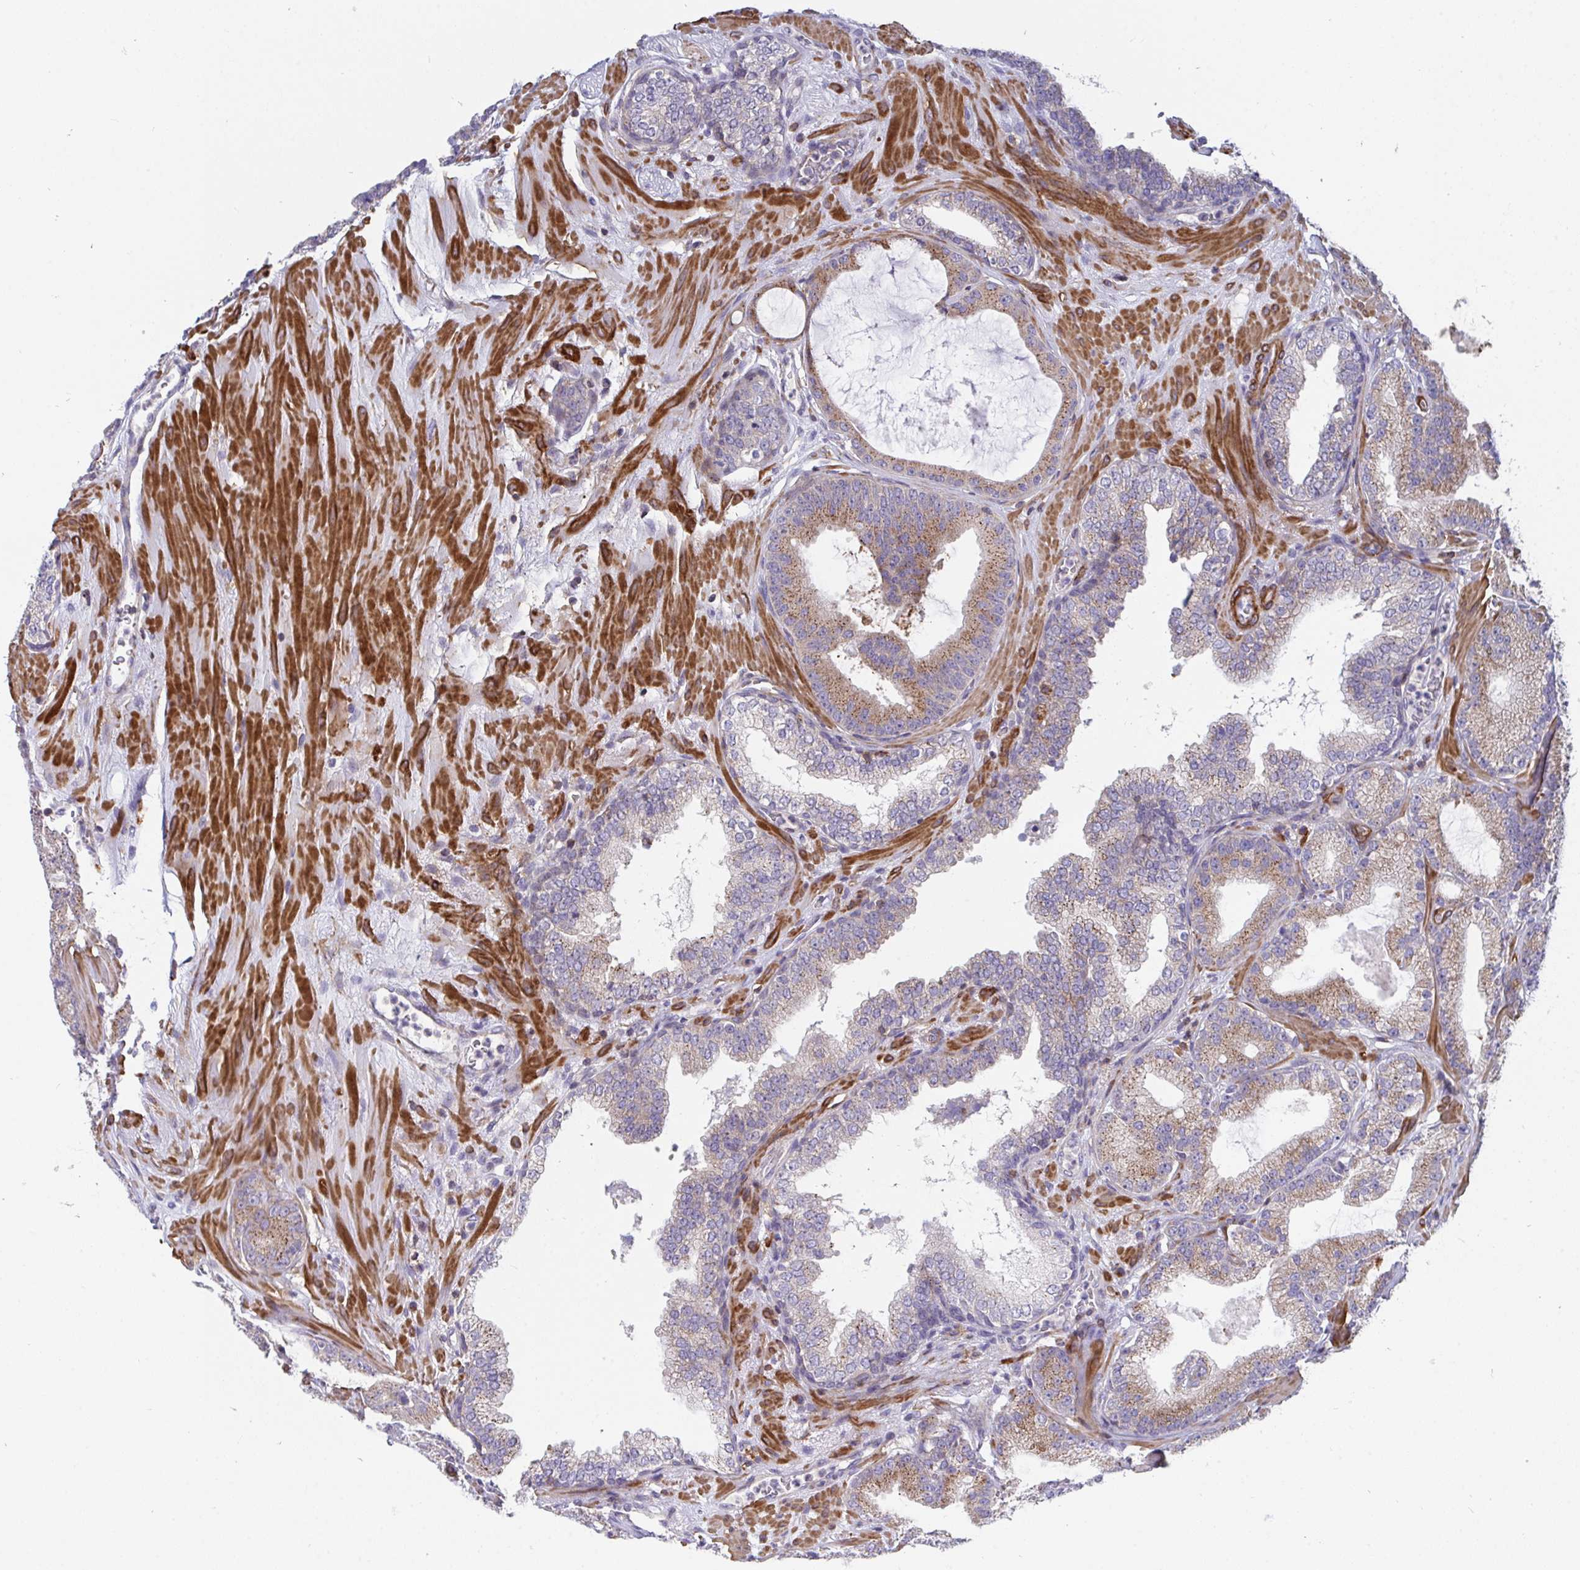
{"staining": {"intensity": "moderate", "quantity": "25%-75%", "location": "cytoplasmic/membranous"}, "tissue": "prostate cancer", "cell_type": "Tumor cells", "image_type": "cancer", "snomed": [{"axis": "morphology", "description": "Adenocarcinoma, High grade"}, {"axis": "topography", "description": "Prostate"}], "caption": "Prostate adenocarcinoma (high-grade) stained with a protein marker shows moderate staining in tumor cells.", "gene": "FRMD3", "patient": {"sex": "male", "age": 65}}